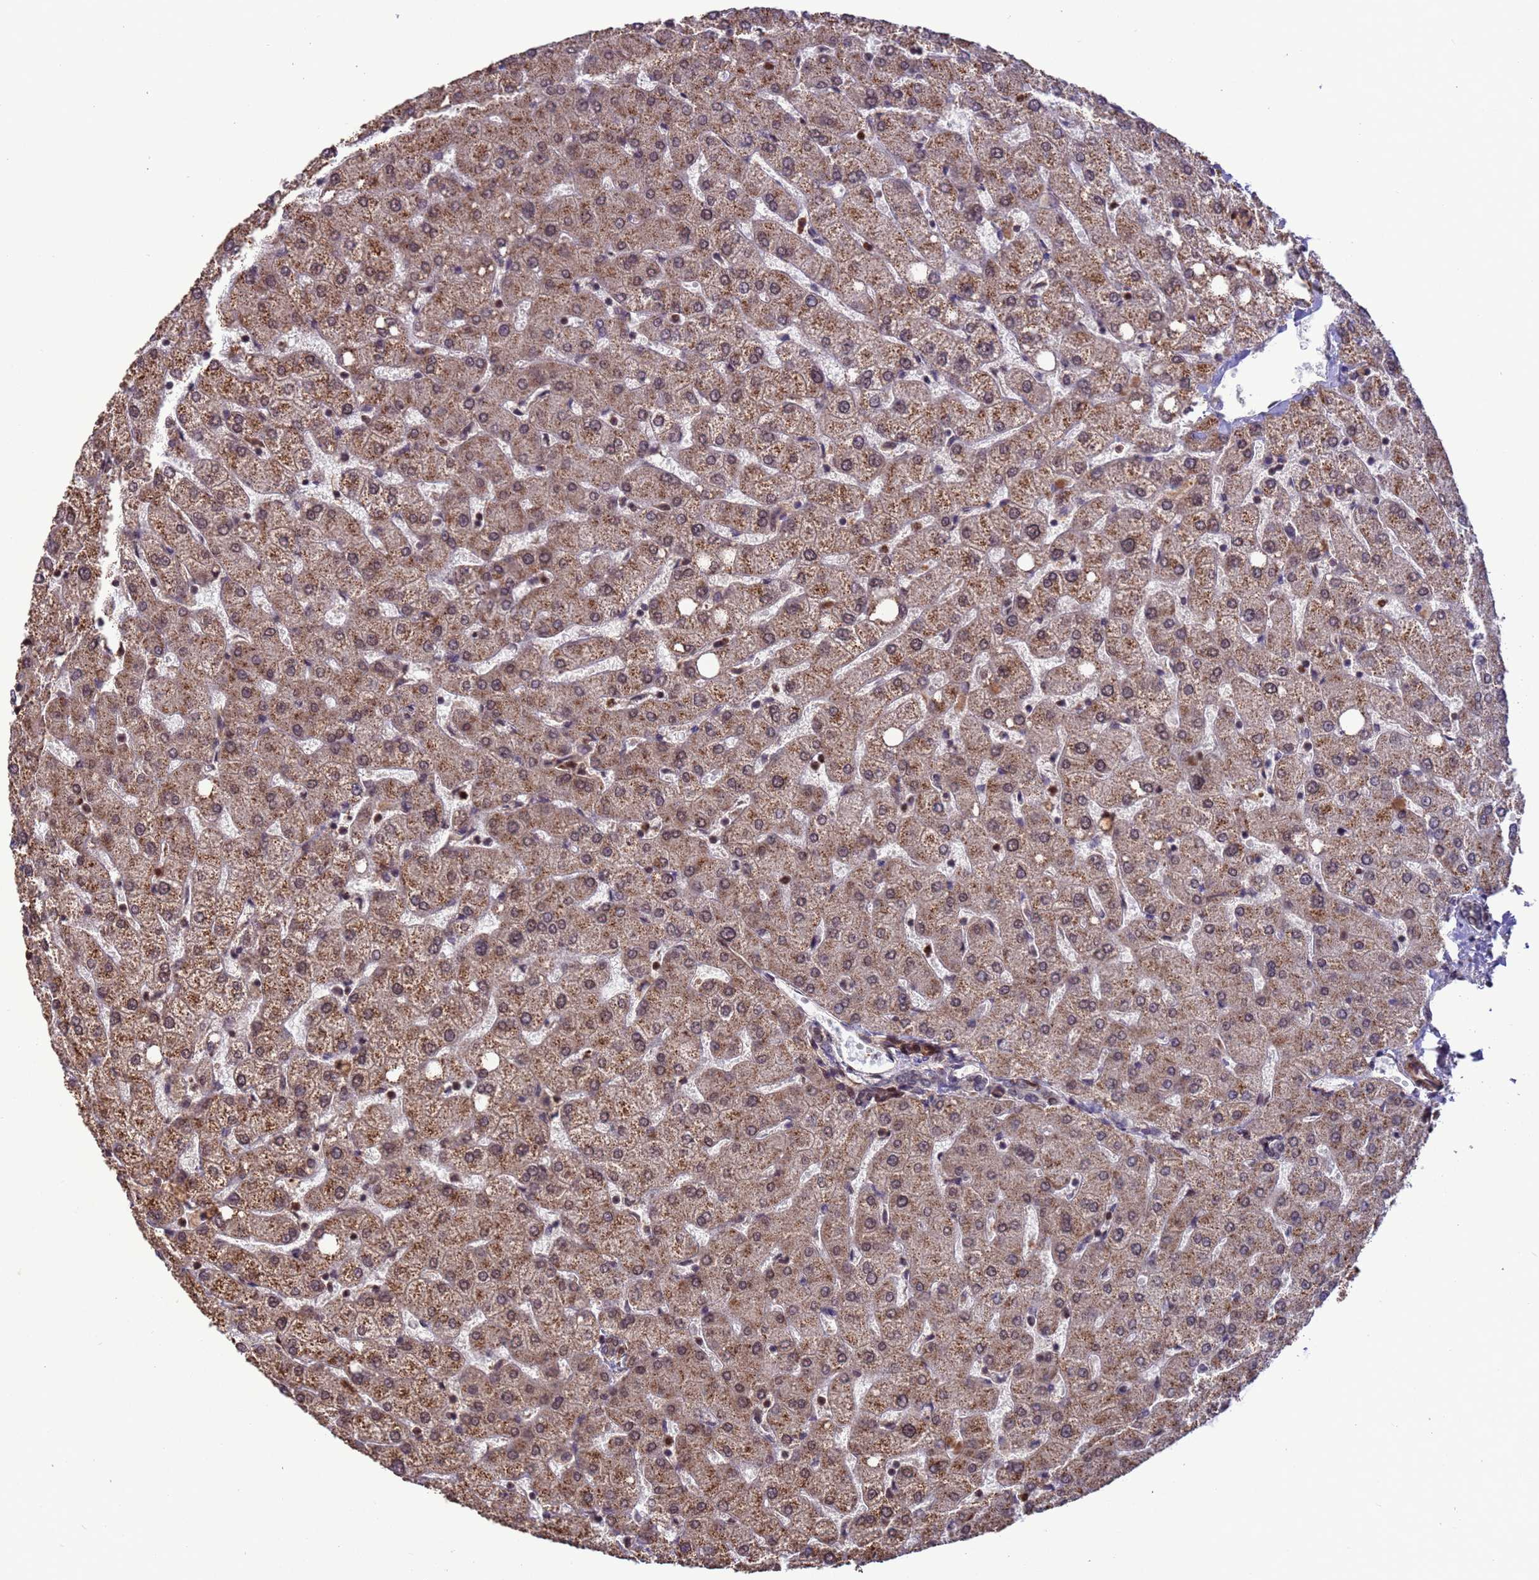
{"staining": {"intensity": "negative", "quantity": "none", "location": "none"}, "tissue": "liver", "cell_type": "Cholangiocytes", "image_type": "normal", "snomed": [{"axis": "morphology", "description": "Normal tissue, NOS"}, {"axis": "topography", "description": "Liver"}], "caption": "Immunohistochemical staining of normal human liver reveals no significant staining in cholangiocytes.", "gene": "VSTM4", "patient": {"sex": "female", "age": 54}}